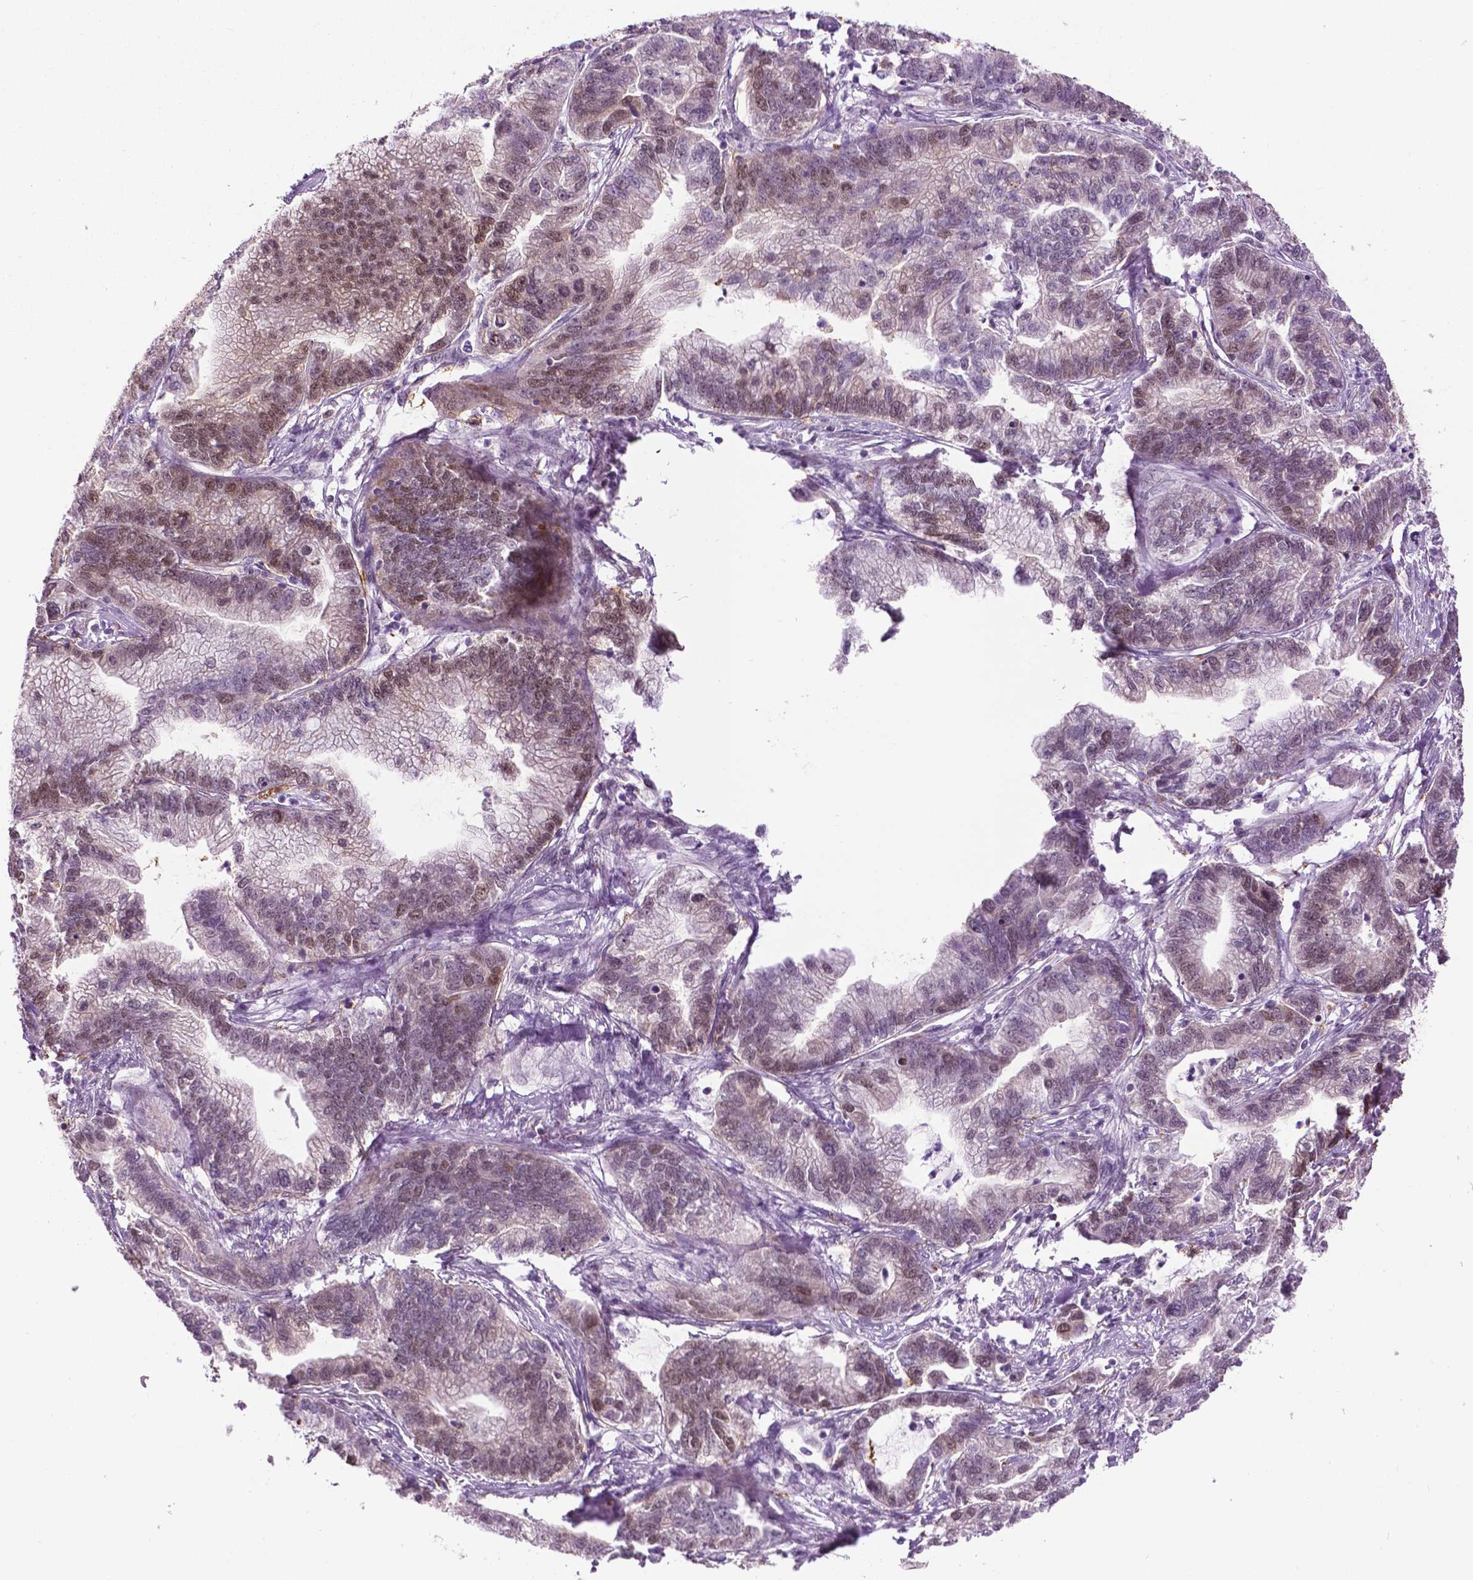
{"staining": {"intensity": "weak", "quantity": "<25%", "location": "nuclear"}, "tissue": "stomach cancer", "cell_type": "Tumor cells", "image_type": "cancer", "snomed": [{"axis": "morphology", "description": "Adenocarcinoma, NOS"}, {"axis": "topography", "description": "Stomach"}], "caption": "The image shows no staining of tumor cells in stomach cancer (adenocarcinoma). (Stains: DAB (3,3'-diaminobenzidine) IHC with hematoxylin counter stain, Microscopy: brightfield microscopy at high magnification).", "gene": "UBQLN4", "patient": {"sex": "male", "age": 83}}